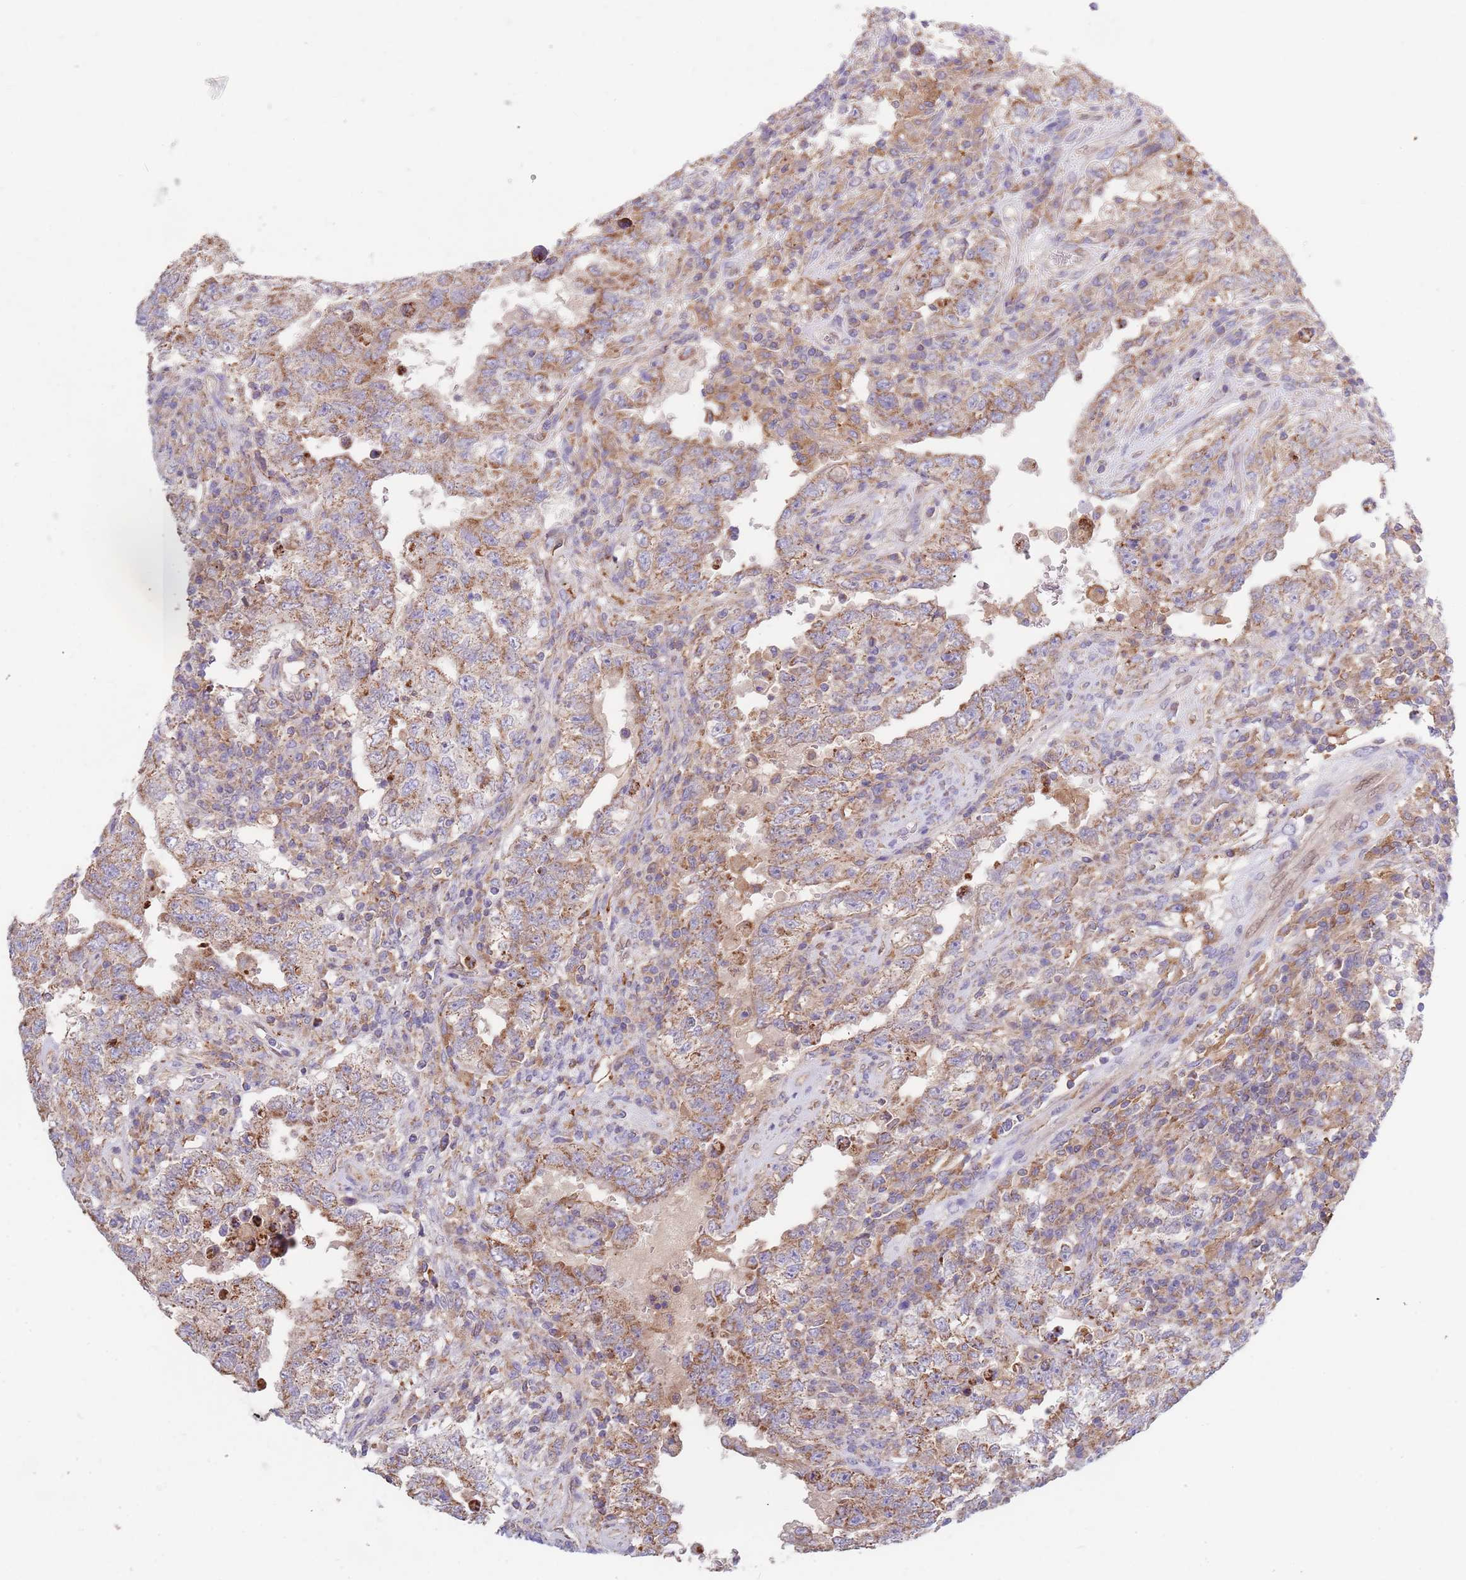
{"staining": {"intensity": "moderate", "quantity": ">75%", "location": "cytoplasmic/membranous"}, "tissue": "testis cancer", "cell_type": "Tumor cells", "image_type": "cancer", "snomed": [{"axis": "morphology", "description": "Carcinoma, Embryonal, NOS"}, {"axis": "topography", "description": "Testis"}], "caption": "Immunohistochemical staining of testis cancer (embryonal carcinoma) demonstrates medium levels of moderate cytoplasmic/membranous protein positivity in approximately >75% of tumor cells. The protein of interest is stained brown, and the nuclei are stained in blue (DAB IHC with brightfield microscopy, high magnification).", "gene": "DDT", "patient": {"sex": "male", "age": 26}}